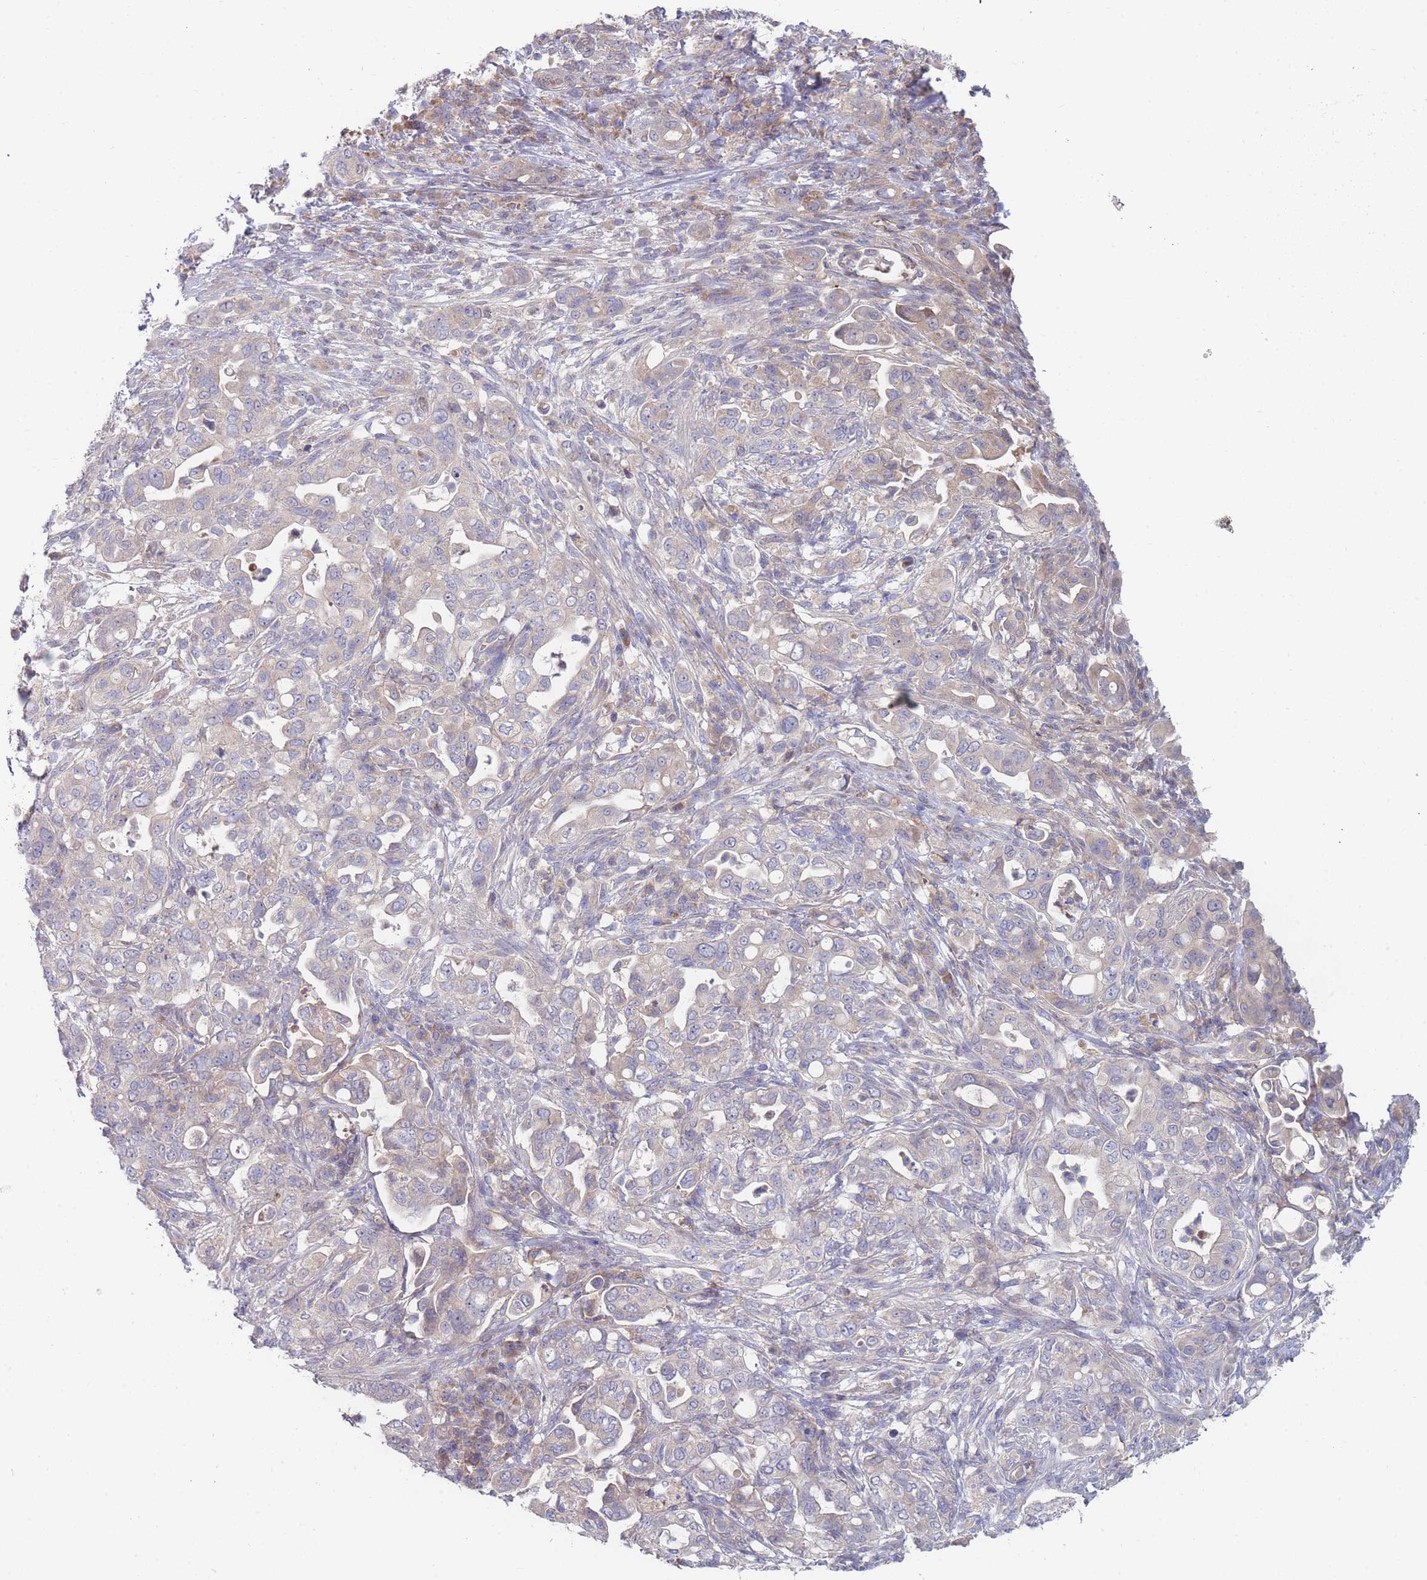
{"staining": {"intensity": "negative", "quantity": "none", "location": "none"}, "tissue": "pancreatic cancer", "cell_type": "Tumor cells", "image_type": "cancer", "snomed": [{"axis": "morphology", "description": "Normal tissue, NOS"}, {"axis": "morphology", "description": "Adenocarcinoma, NOS"}, {"axis": "topography", "description": "Lymph node"}, {"axis": "topography", "description": "Pancreas"}], "caption": "High power microscopy histopathology image of an immunohistochemistry histopathology image of pancreatic cancer (adenocarcinoma), revealing no significant staining in tumor cells. (Brightfield microscopy of DAB immunohistochemistry at high magnification).", "gene": "NUB1", "patient": {"sex": "female", "age": 67}}